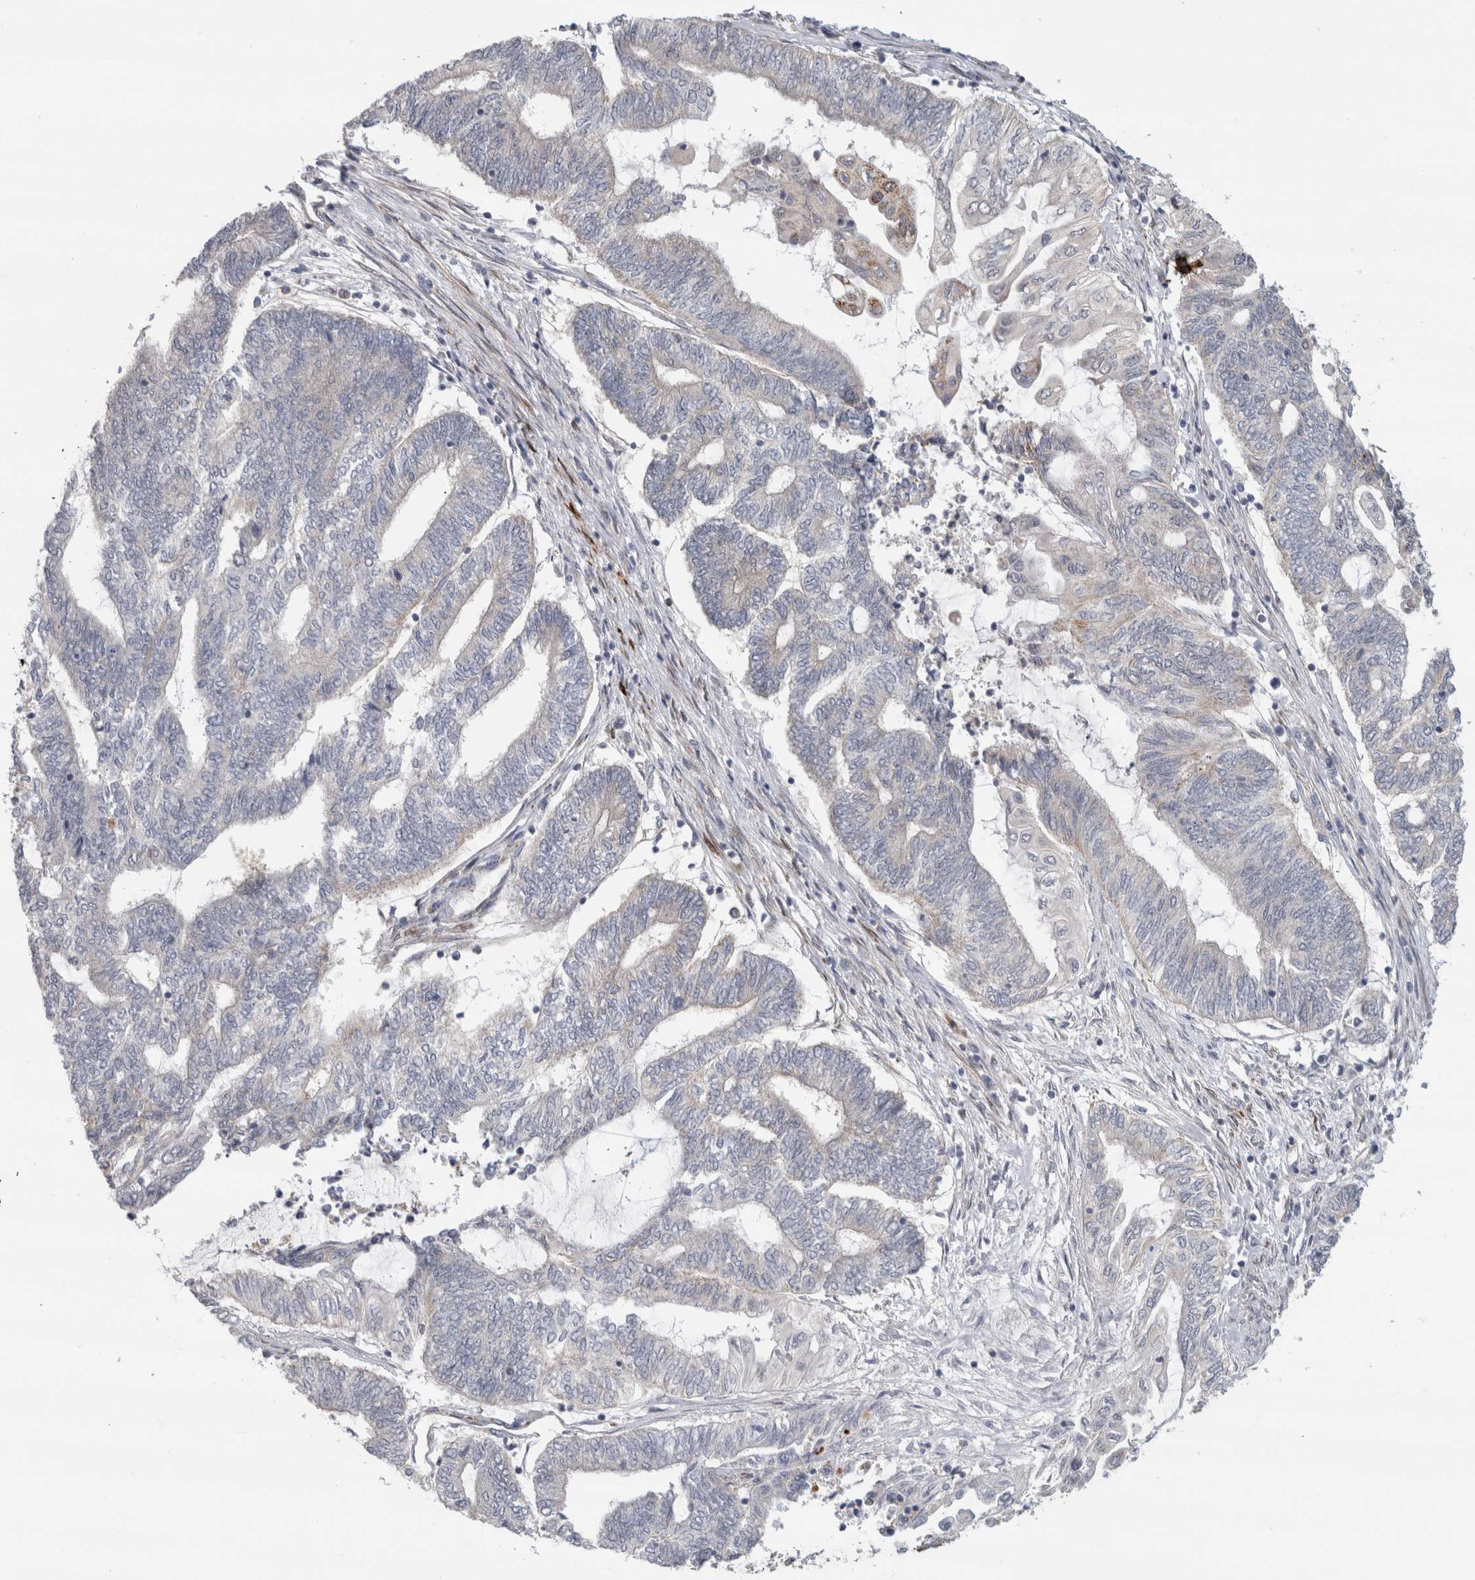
{"staining": {"intensity": "negative", "quantity": "none", "location": "none"}, "tissue": "endometrial cancer", "cell_type": "Tumor cells", "image_type": "cancer", "snomed": [{"axis": "morphology", "description": "Adenocarcinoma, NOS"}, {"axis": "topography", "description": "Uterus"}, {"axis": "topography", "description": "Endometrium"}], "caption": "Endometrial cancer (adenocarcinoma) was stained to show a protein in brown. There is no significant positivity in tumor cells.", "gene": "RAB18", "patient": {"sex": "female", "age": 70}}